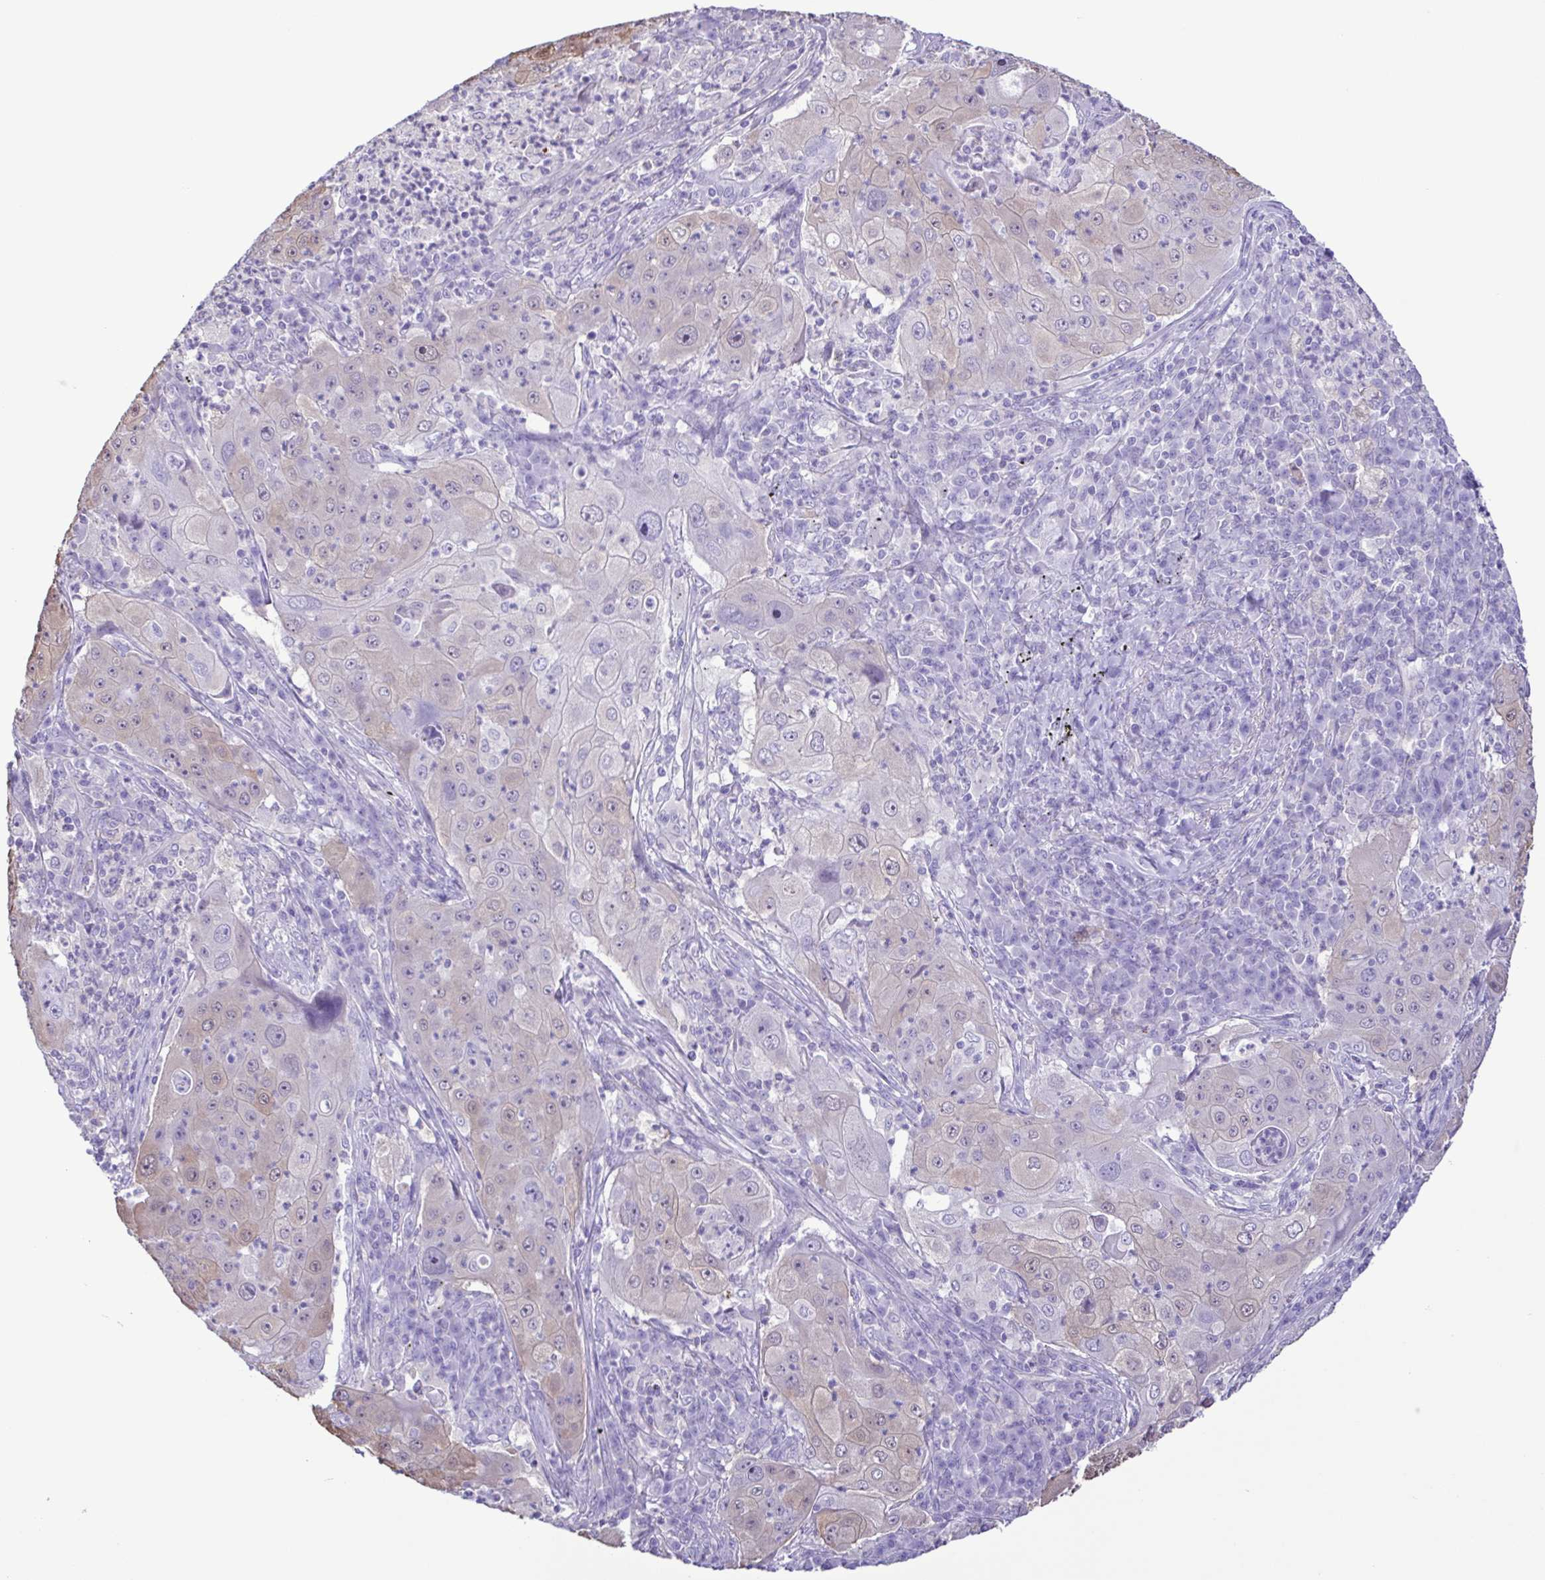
{"staining": {"intensity": "weak", "quantity": "<25%", "location": "cytoplasmic/membranous"}, "tissue": "lung cancer", "cell_type": "Tumor cells", "image_type": "cancer", "snomed": [{"axis": "morphology", "description": "Squamous cell carcinoma, NOS"}, {"axis": "topography", "description": "Lung"}], "caption": "Immunohistochemical staining of lung squamous cell carcinoma exhibits no significant staining in tumor cells.", "gene": "CYP17A1", "patient": {"sex": "female", "age": 59}}